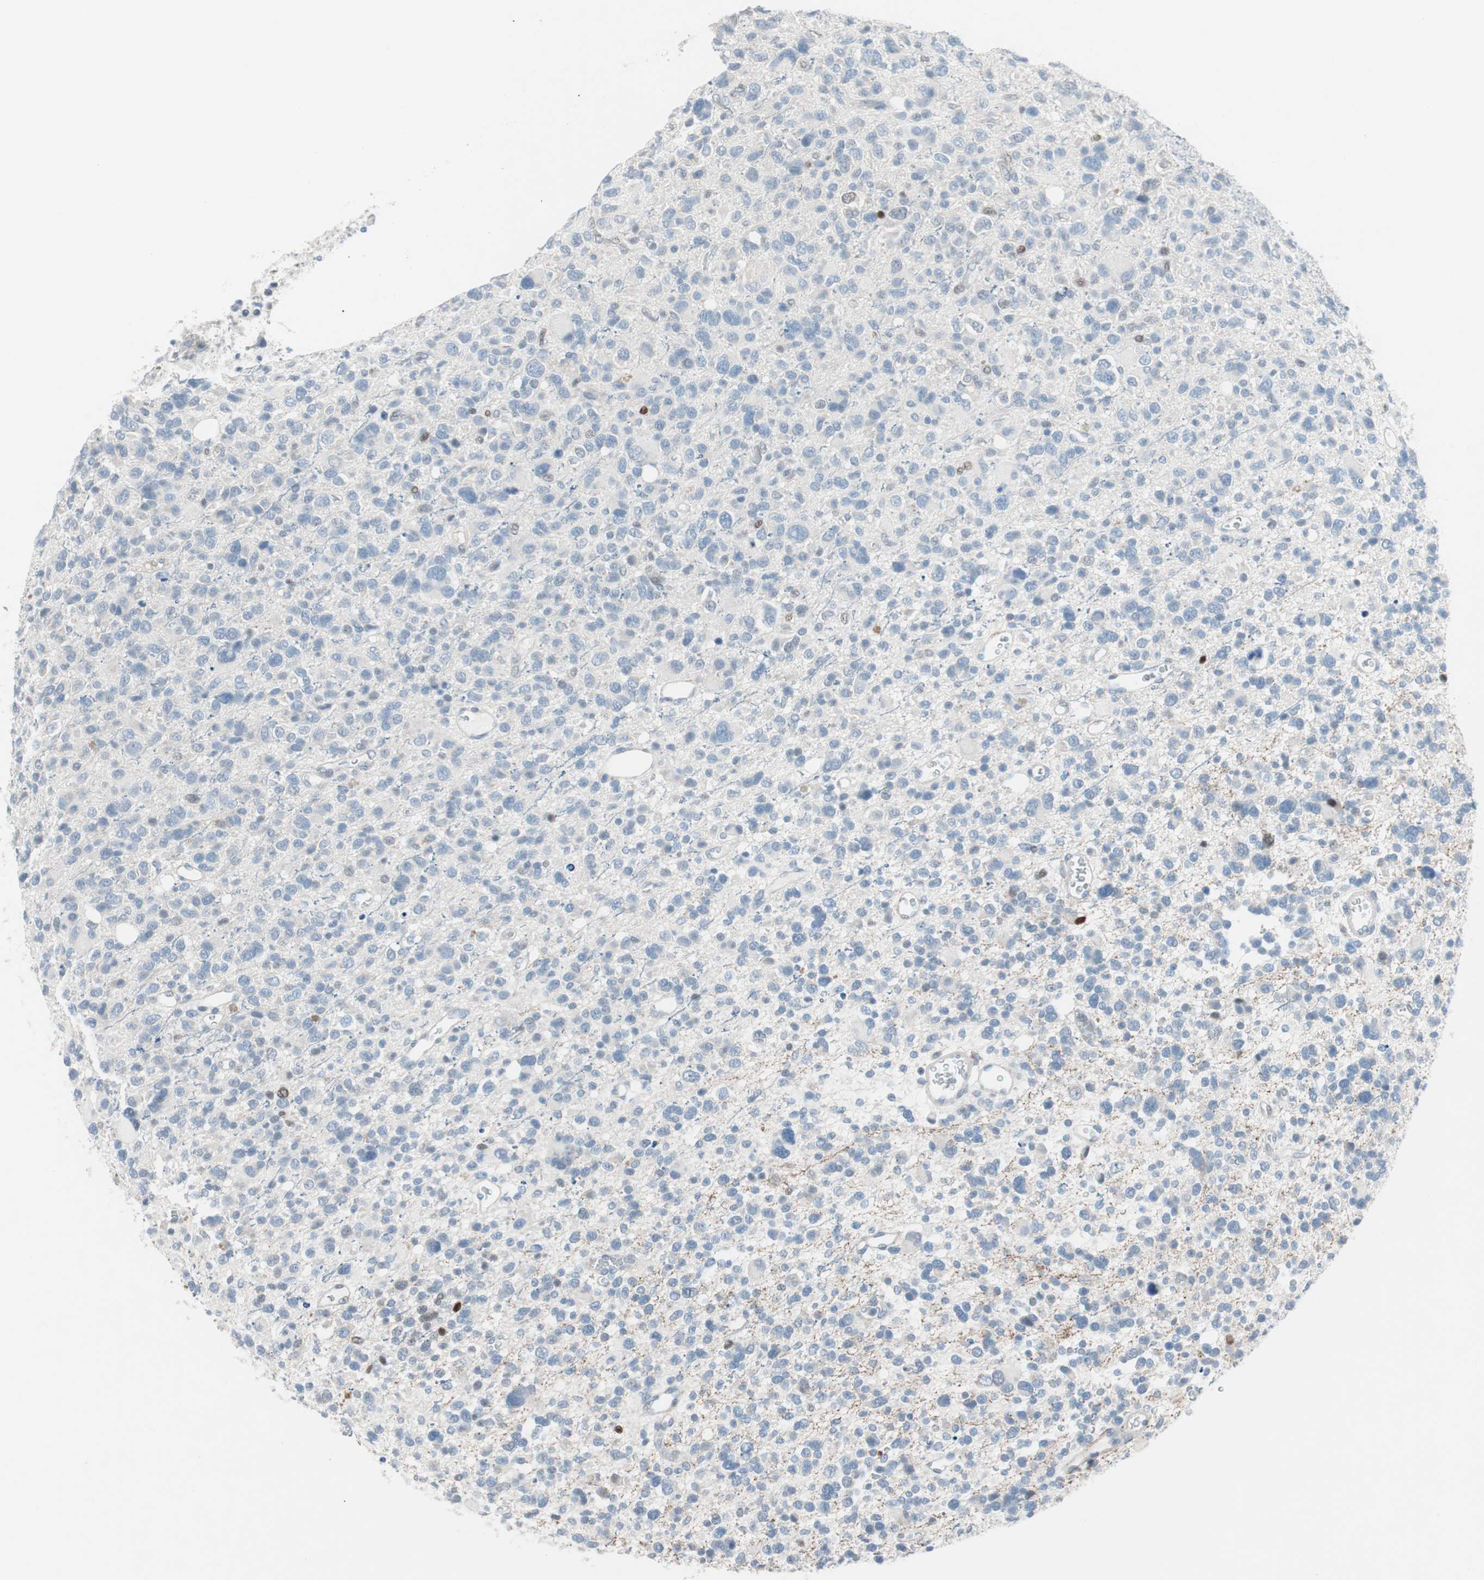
{"staining": {"intensity": "negative", "quantity": "none", "location": "none"}, "tissue": "glioma", "cell_type": "Tumor cells", "image_type": "cancer", "snomed": [{"axis": "morphology", "description": "Glioma, malignant, High grade"}, {"axis": "topography", "description": "Brain"}], "caption": "DAB immunohistochemical staining of human malignant high-grade glioma demonstrates no significant staining in tumor cells. Nuclei are stained in blue.", "gene": "FOSL1", "patient": {"sex": "male", "age": 48}}